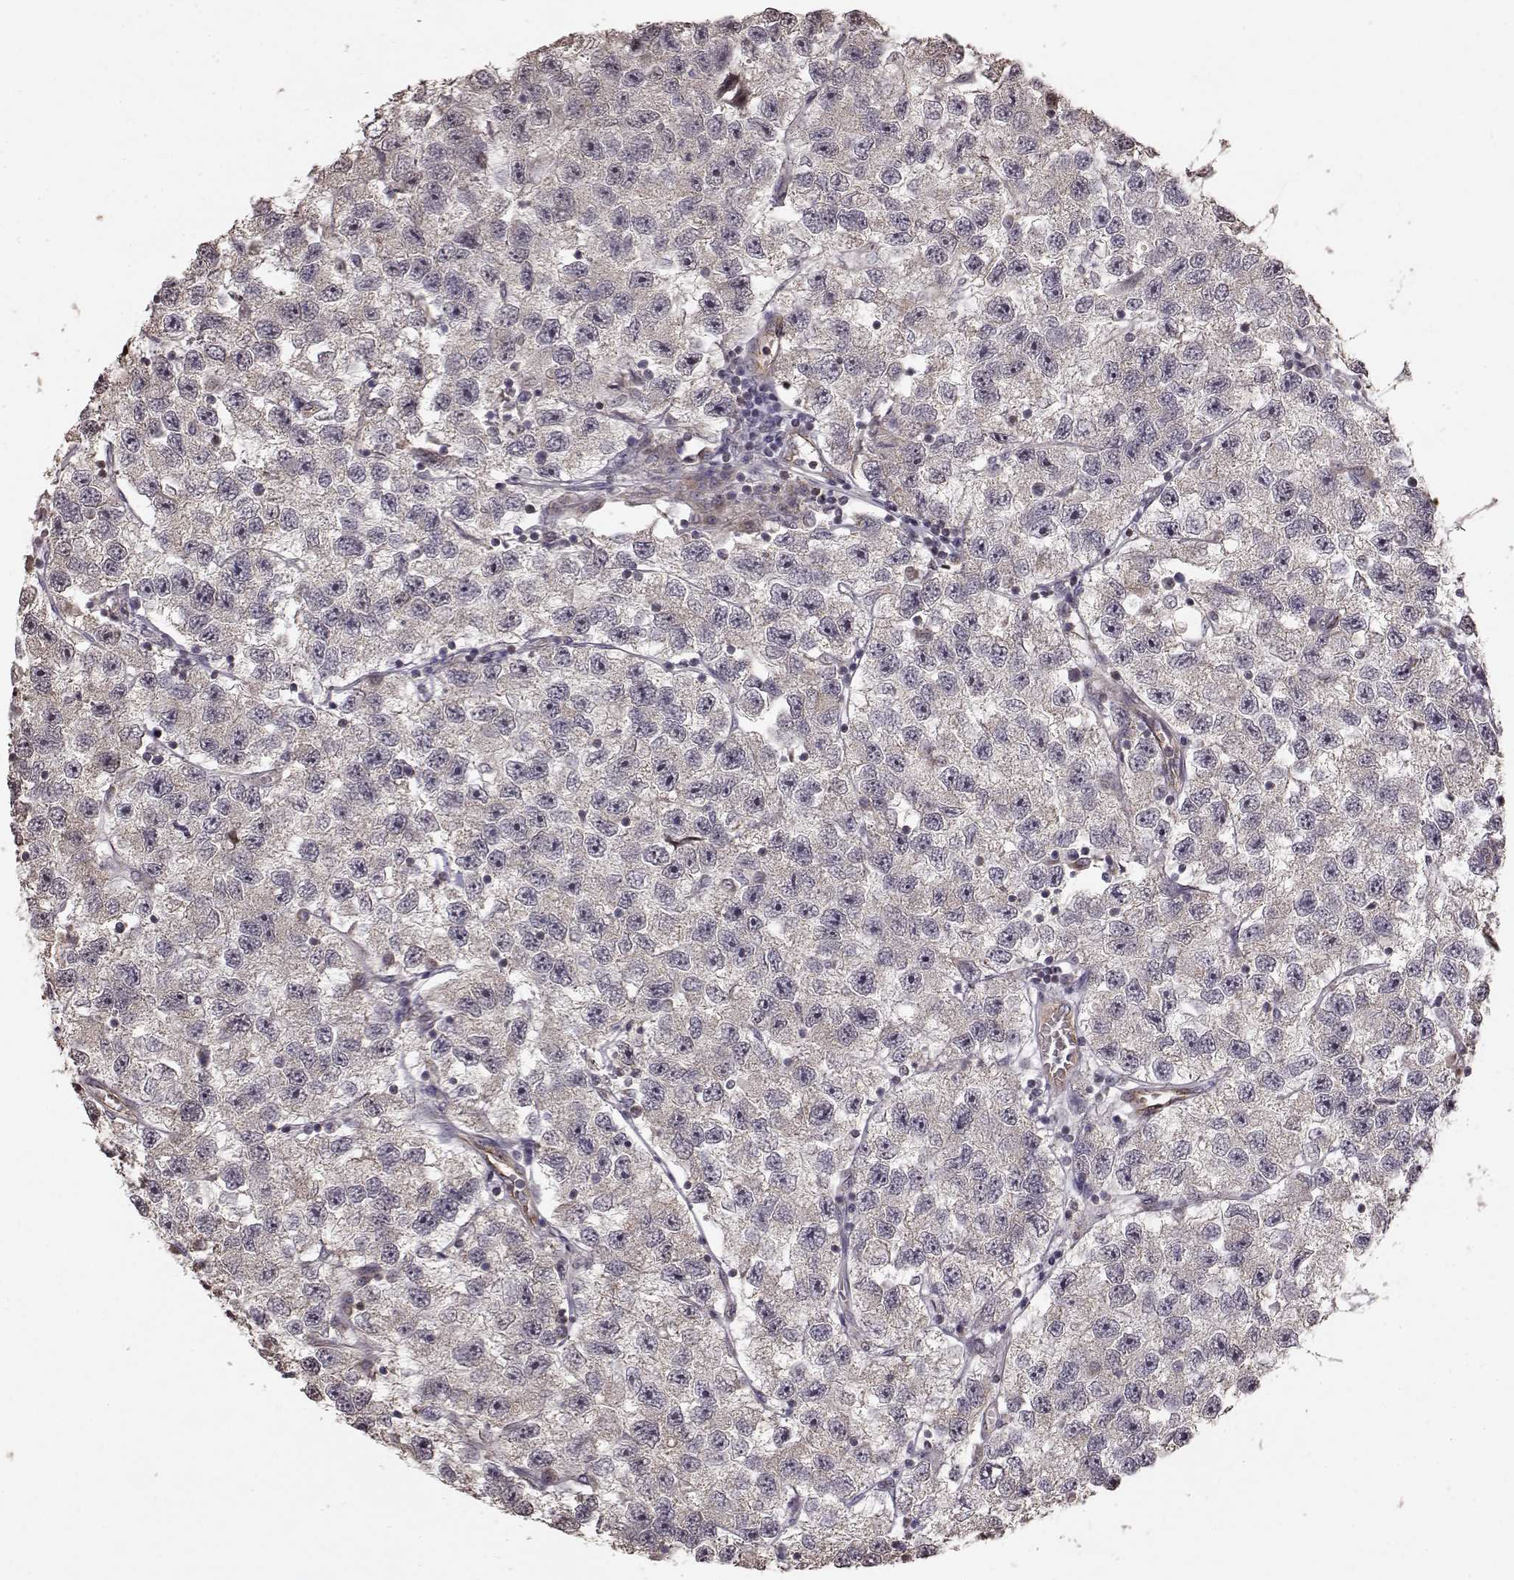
{"staining": {"intensity": "negative", "quantity": "none", "location": "none"}, "tissue": "testis cancer", "cell_type": "Tumor cells", "image_type": "cancer", "snomed": [{"axis": "morphology", "description": "Seminoma, NOS"}, {"axis": "topography", "description": "Testis"}], "caption": "Photomicrograph shows no significant protein expression in tumor cells of seminoma (testis). Brightfield microscopy of immunohistochemistry (IHC) stained with DAB (brown) and hematoxylin (blue), captured at high magnification.", "gene": "BACH2", "patient": {"sex": "male", "age": 26}}